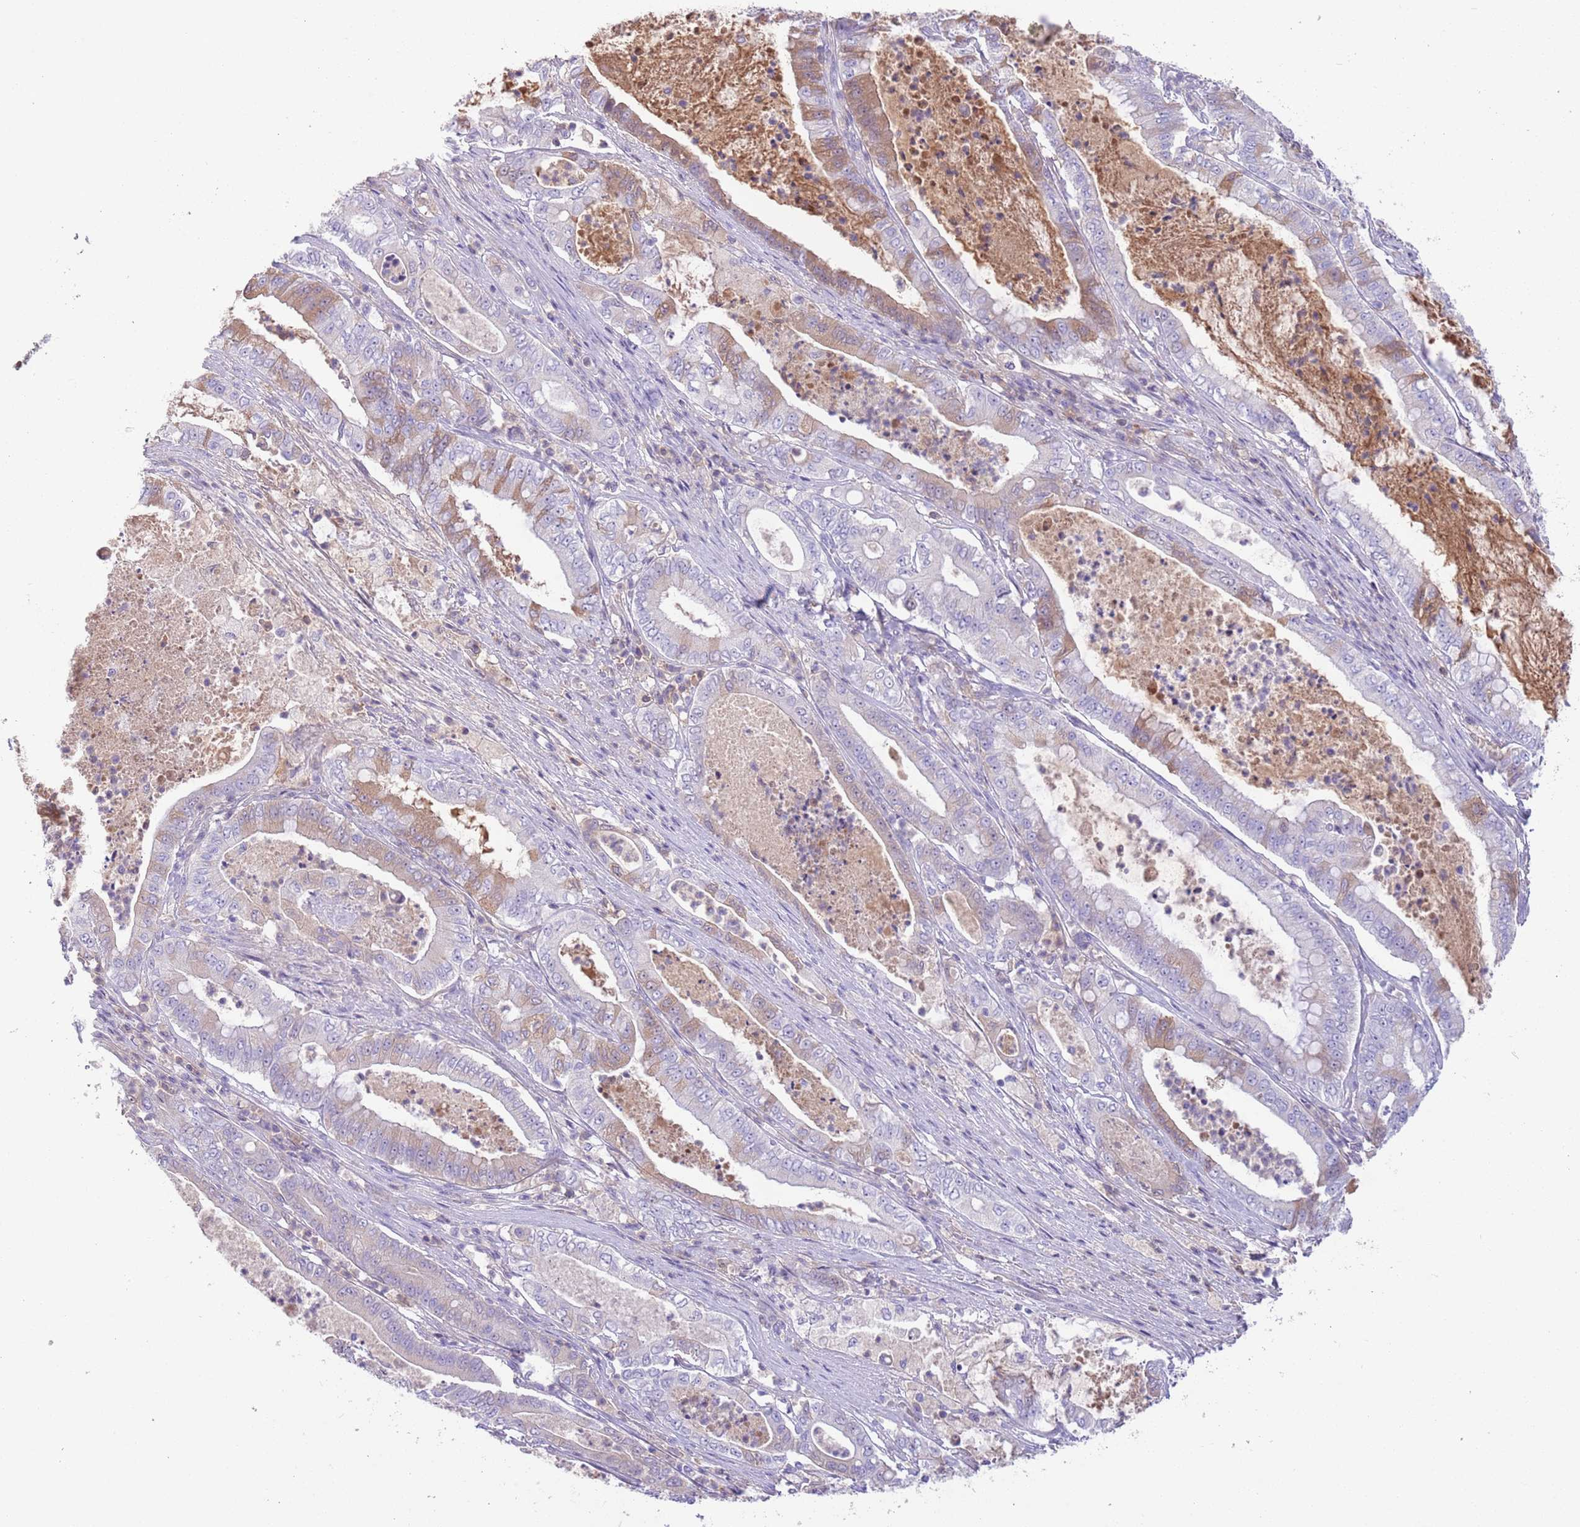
{"staining": {"intensity": "moderate", "quantity": "<25%", "location": "cytoplasmic/membranous"}, "tissue": "pancreatic cancer", "cell_type": "Tumor cells", "image_type": "cancer", "snomed": [{"axis": "morphology", "description": "Adenocarcinoma, NOS"}, {"axis": "topography", "description": "Pancreas"}], "caption": "A low amount of moderate cytoplasmic/membranous expression is seen in about <25% of tumor cells in adenocarcinoma (pancreatic) tissue. Immunohistochemistry (ihc) stains the protein of interest in brown and the nuclei are stained blue.", "gene": "IGFL4", "patient": {"sex": "male", "age": 71}}